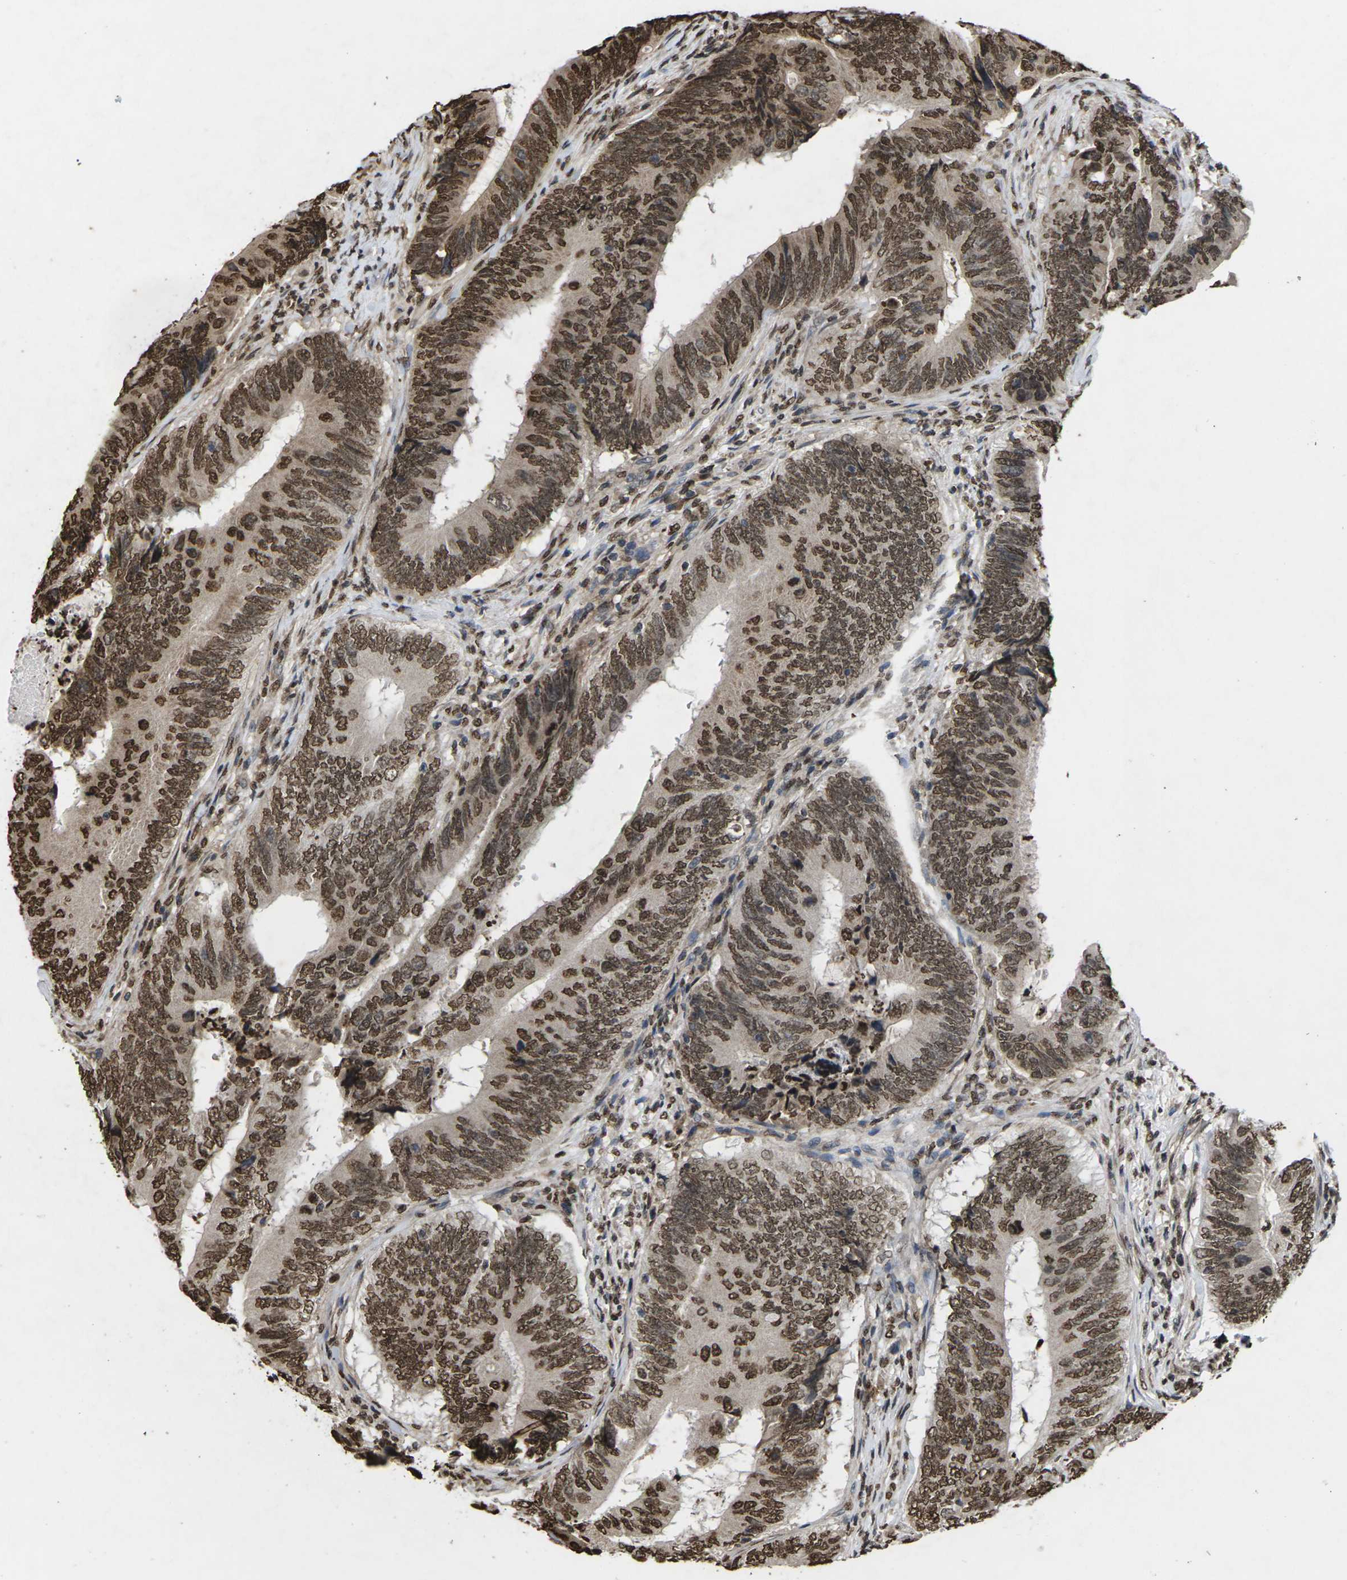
{"staining": {"intensity": "strong", "quantity": ">75%", "location": "nuclear"}, "tissue": "colorectal cancer", "cell_type": "Tumor cells", "image_type": "cancer", "snomed": [{"axis": "morphology", "description": "Normal tissue, NOS"}, {"axis": "morphology", "description": "Adenocarcinoma, NOS"}, {"axis": "topography", "description": "Colon"}], "caption": "The histopathology image exhibits staining of colorectal cancer, revealing strong nuclear protein expression (brown color) within tumor cells.", "gene": "EMSY", "patient": {"sex": "male", "age": 56}}